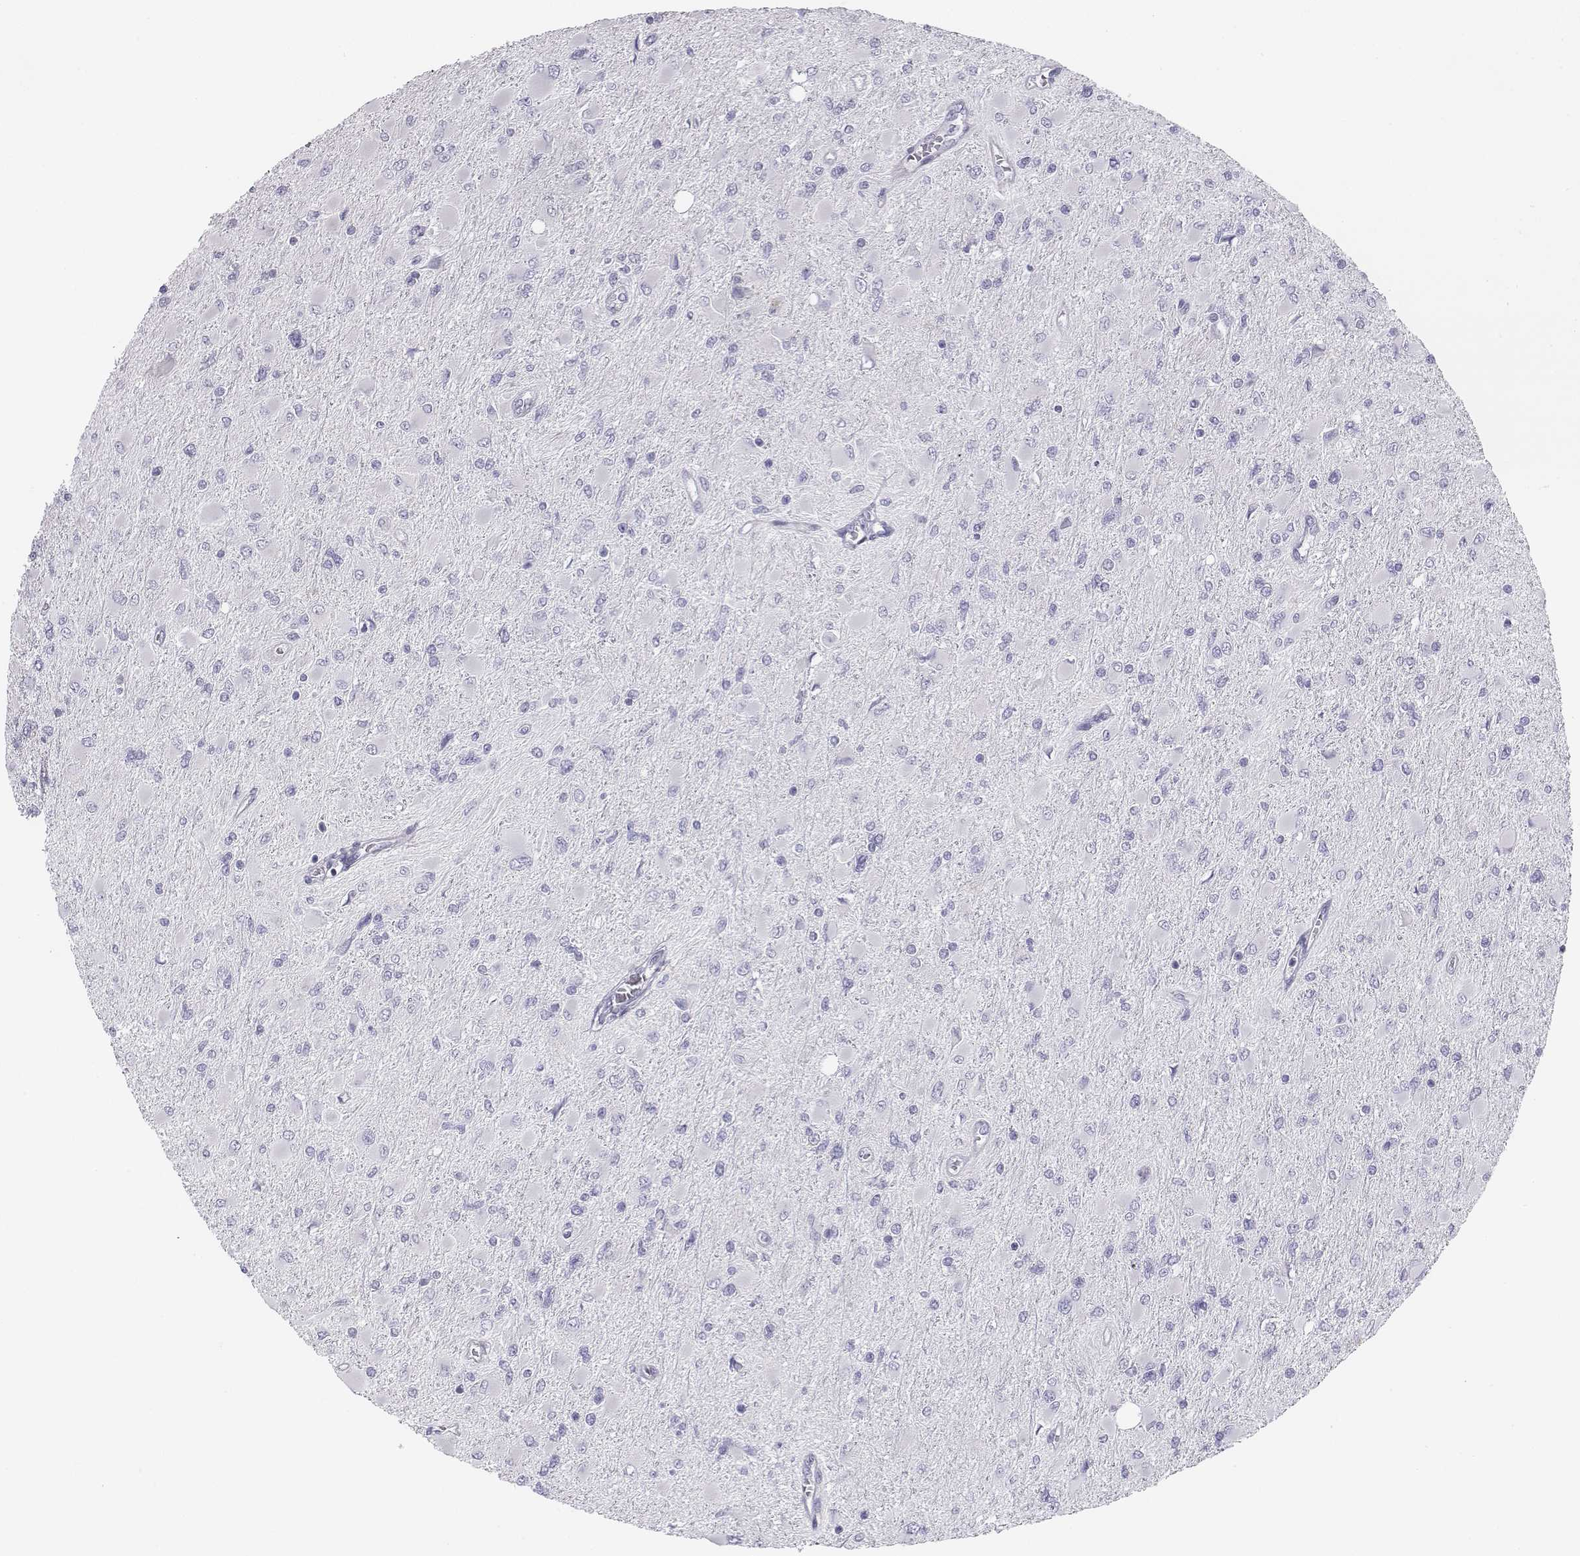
{"staining": {"intensity": "negative", "quantity": "none", "location": "none"}, "tissue": "glioma", "cell_type": "Tumor cells", "image_type": "cancer", "snomed": [{"axis": "morphology", "description": "Glioma, malignant, High grade"}, {"axis": "topography", "description": "Cerebral cortex"}], "caption": "DAB (3,3'-diaminobenzidine) immunohistochemical staining of human malignant glioma (high-grade) shows no significant expression in tumor cells. (DAB (3,3'-diaminobenzidine) IHC with hematoxylin counter stain).", "gene": "CHST14", "patient": {"sex": "female", "age": 36}}